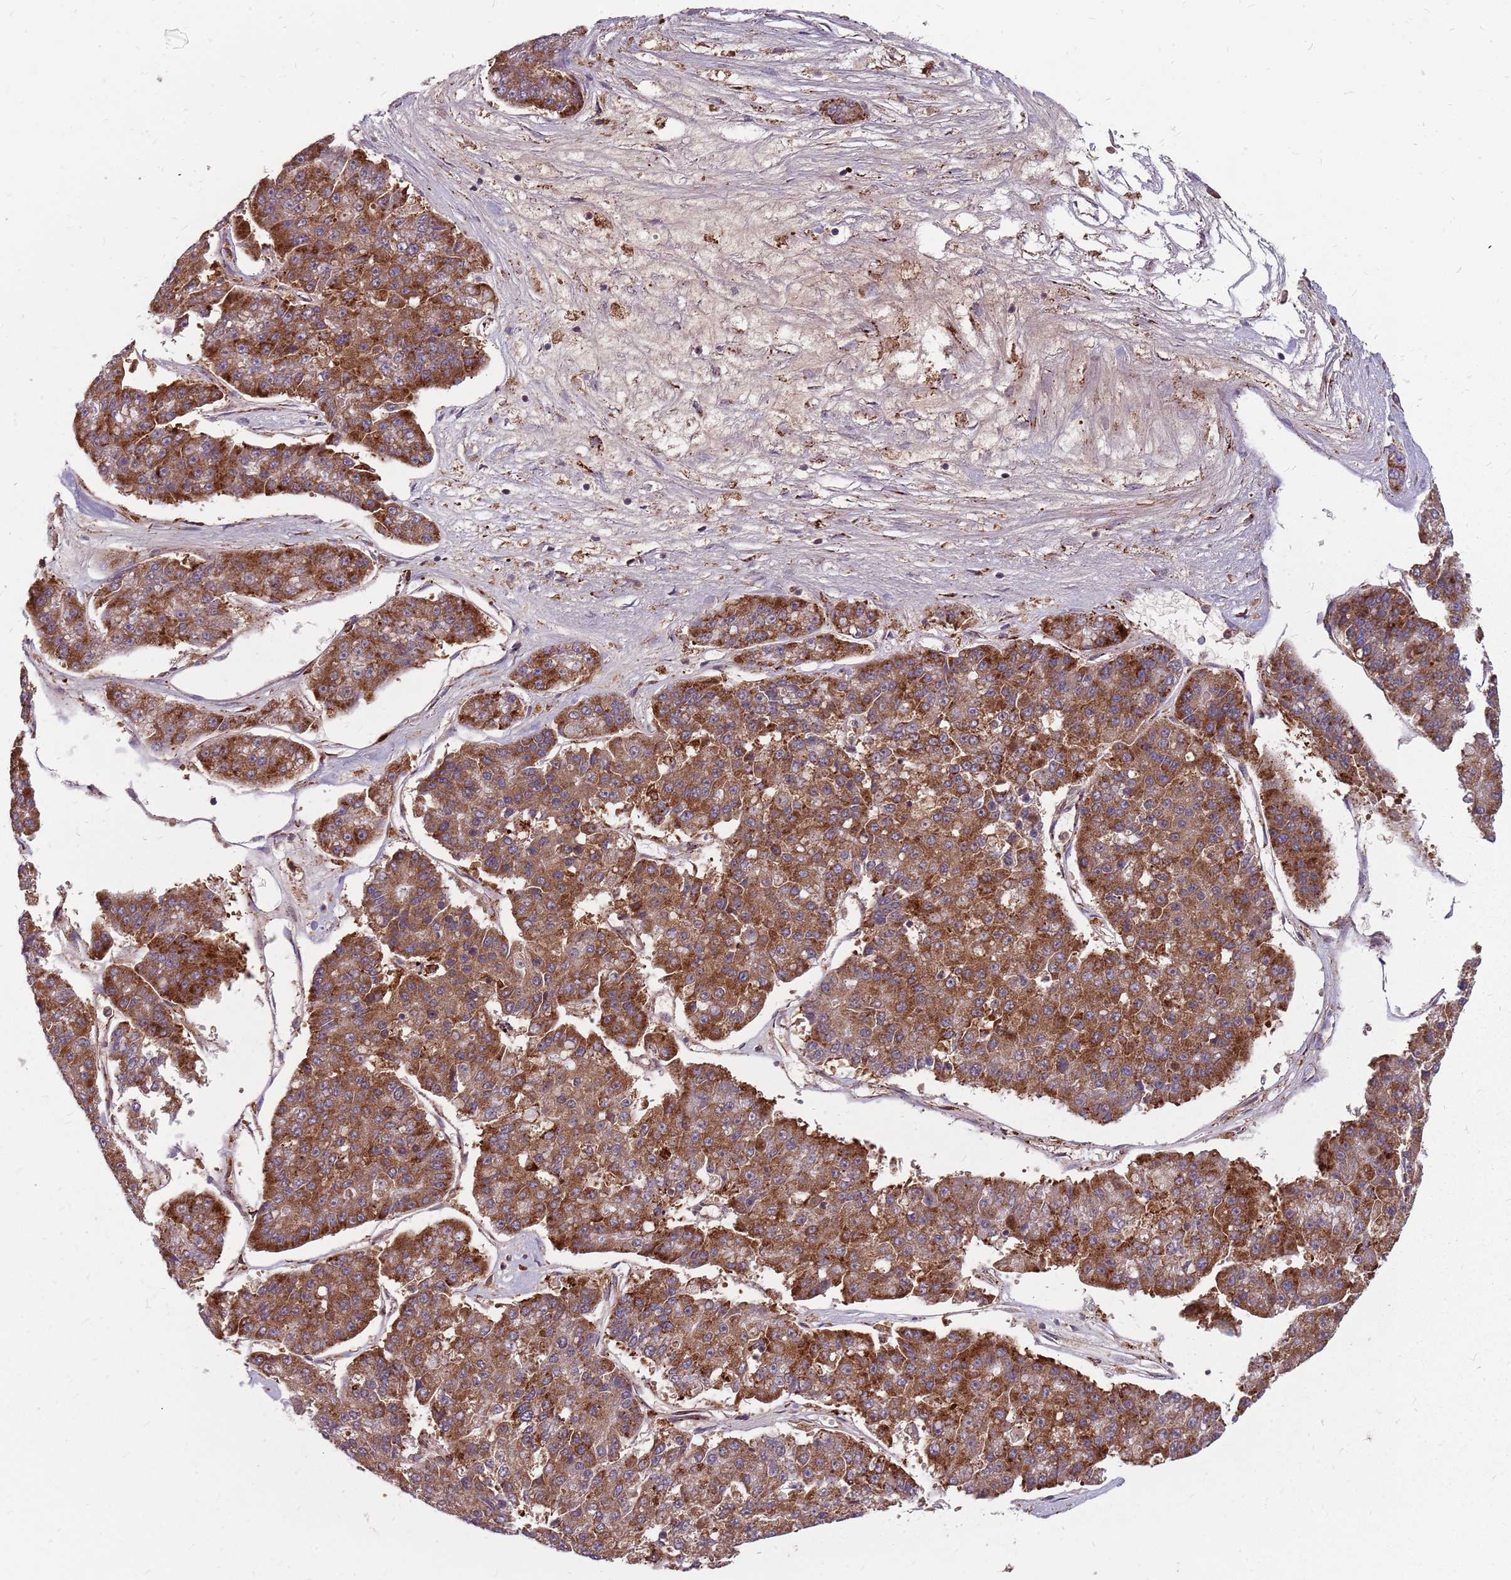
{"staining": {"intensity": "moderate", "quantity": ">75%", "location": "cytoplasmic/membranous"}, "tissue": "pancreatic cancer", "cell_type": "Tumor cells", "image_type": "cancer", "snomed": [{"axis": "morphology", "description": "Adenocarcinoma, NOS"}, {"axis": "topography", "description": "Pancreas"}], "caption": "This micrograph demonstrates pancreatic cancer (adenocarcinoma) stained with IHC to label a protein in brown. The cytoplasmic/membranous of tumor cells show moderate positivity for the protein. Nuclei are counter-stained blue.", "gene": "NME4", "patient": {"sex": "male", "age": 50}}